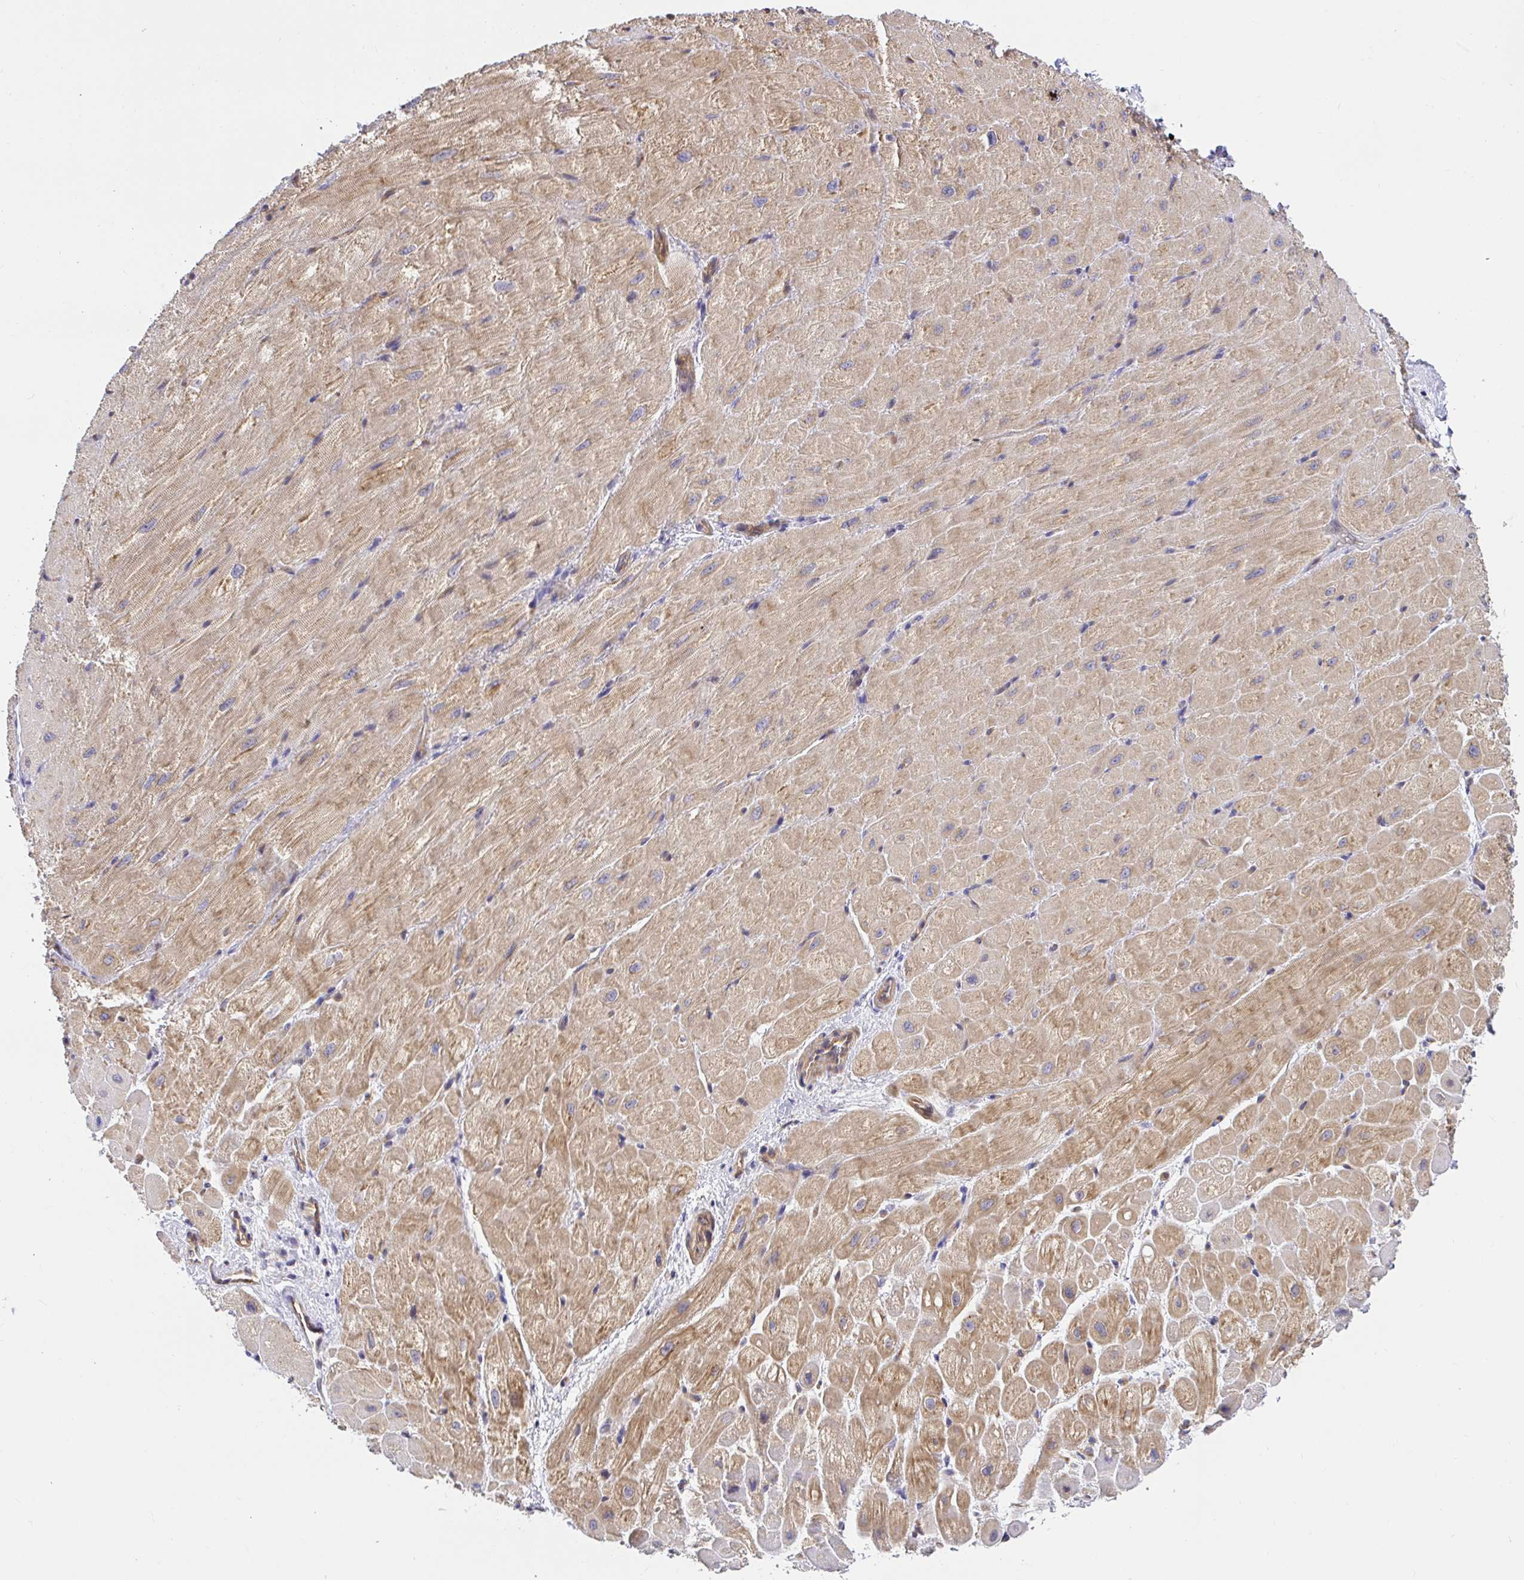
{"staining": {"intensity": "moderate", "quantity": ">75%", "location": "cytoplasmic/membranous"}, "tissue": "heart muscle", "cell_type": "Cardiomyocytes", "image_type": "normal", "snomed": [{"axis": "morphology", "description": "Normal tissue, NOS"}, {"axis": "topography", "description": "Heart"}], "caption": "DAB (3,3'-diaminobenzidine) immunohistochemical staining of unremarkable human heart muscle reveals moderate cytoplasmic/membranous protein expression in approximately >75% of cardiomyocytes. (DAB (3,3'-diaminobenzidine) = brown stain, brightfield microscopy at high magnification).", "gene": "TRIM55", "patient": {"sex": "male", "age": 62}}